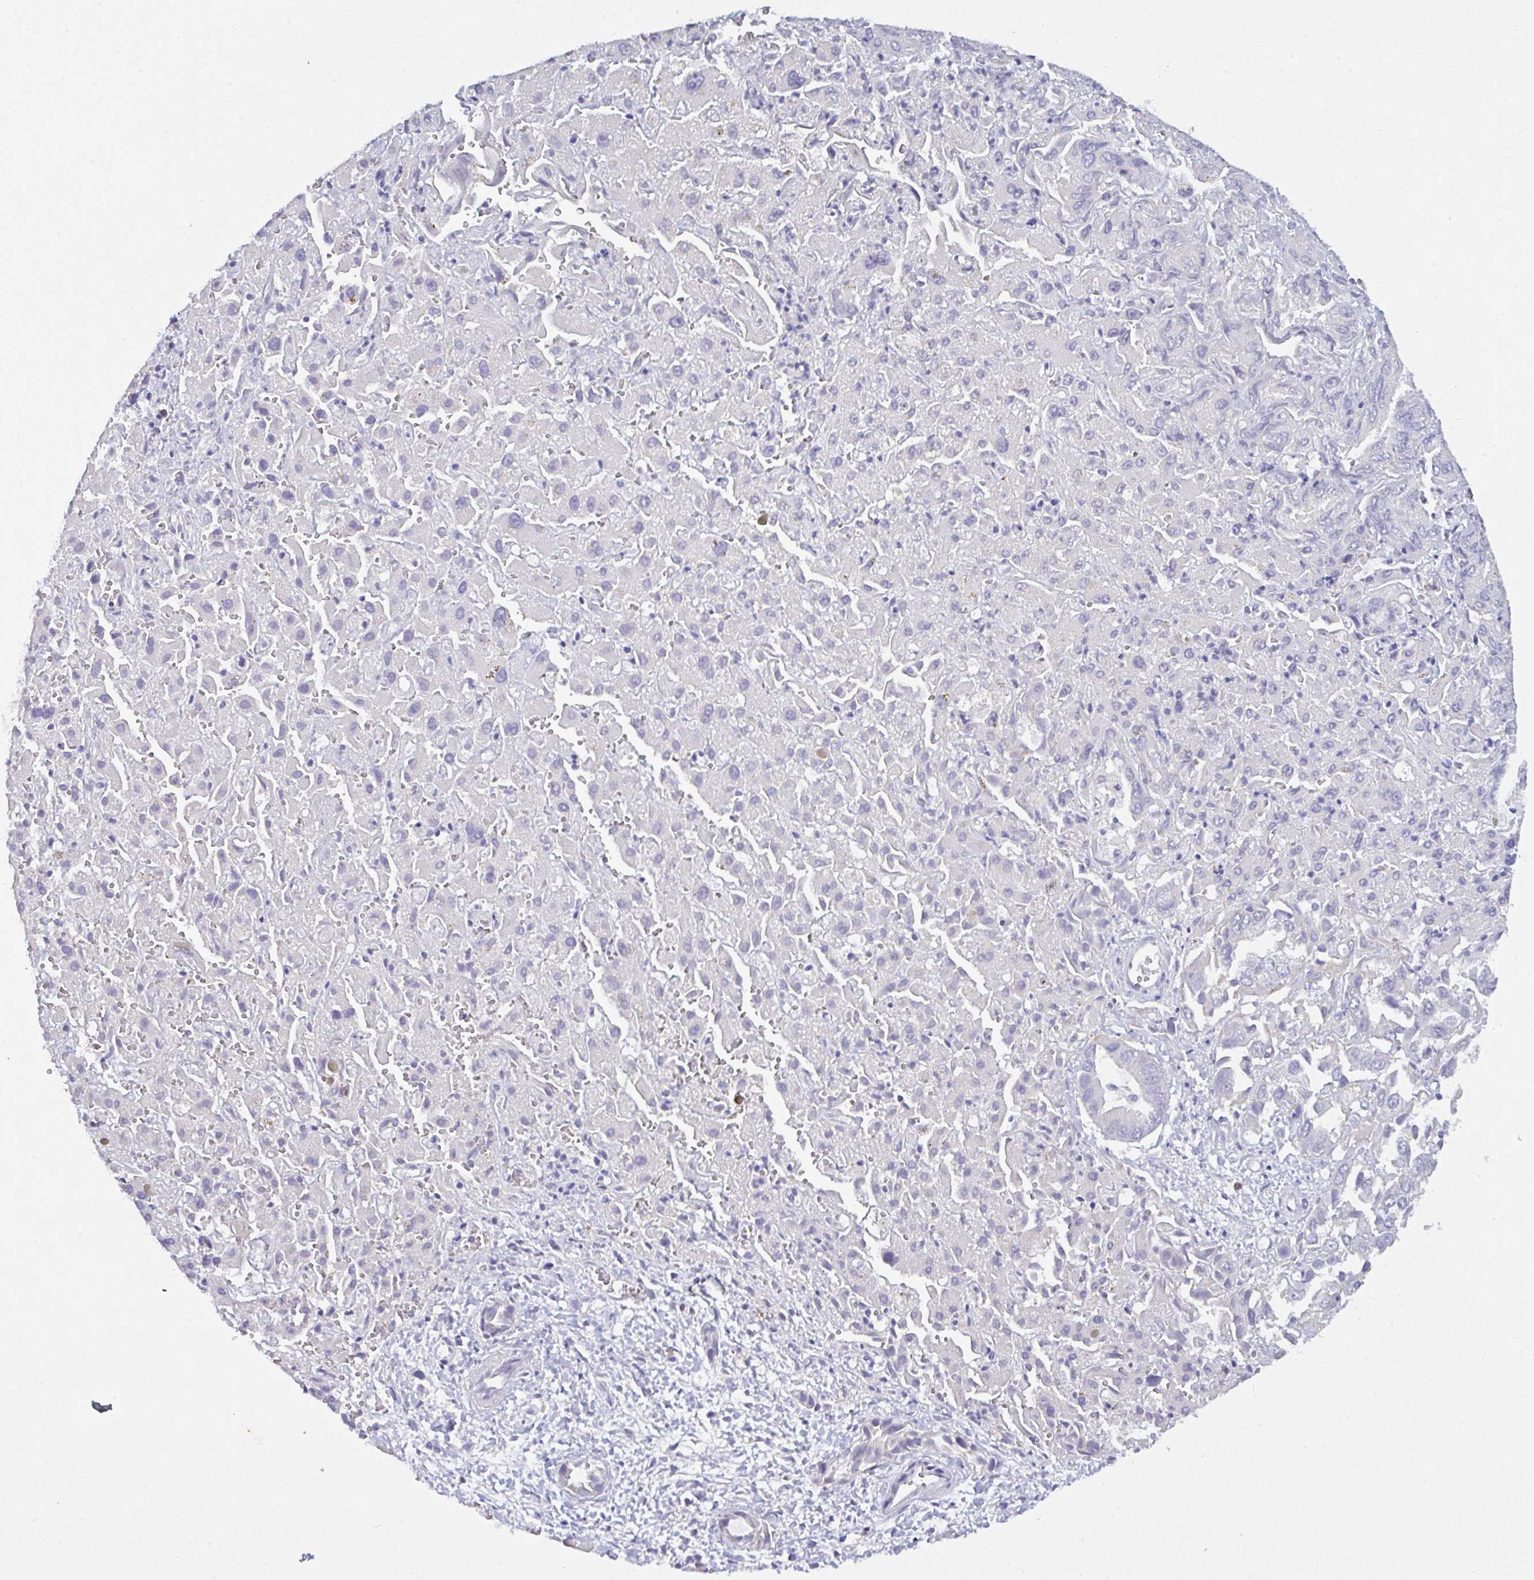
{"staining": {"intensity": "negative", "quantity": "none", "location": "none"}, "tissue": "liver cancer", "cell_type": "Tumor cells", "image_type": "cancer", "snomed": [{"axis": "morphology", "description": "Cholangiocarcinoma"}, {"axis": "topography", "description": "Liver"}], "caption": "Immunohistochemistry (IHC) histopathology image of liver cancer (cholangiocarcinoma) stained for a protein (brown), which displays no expression in tumor cells.", "gene": "SLC66A1", "patient": {"sex": "female", "age": 52}}